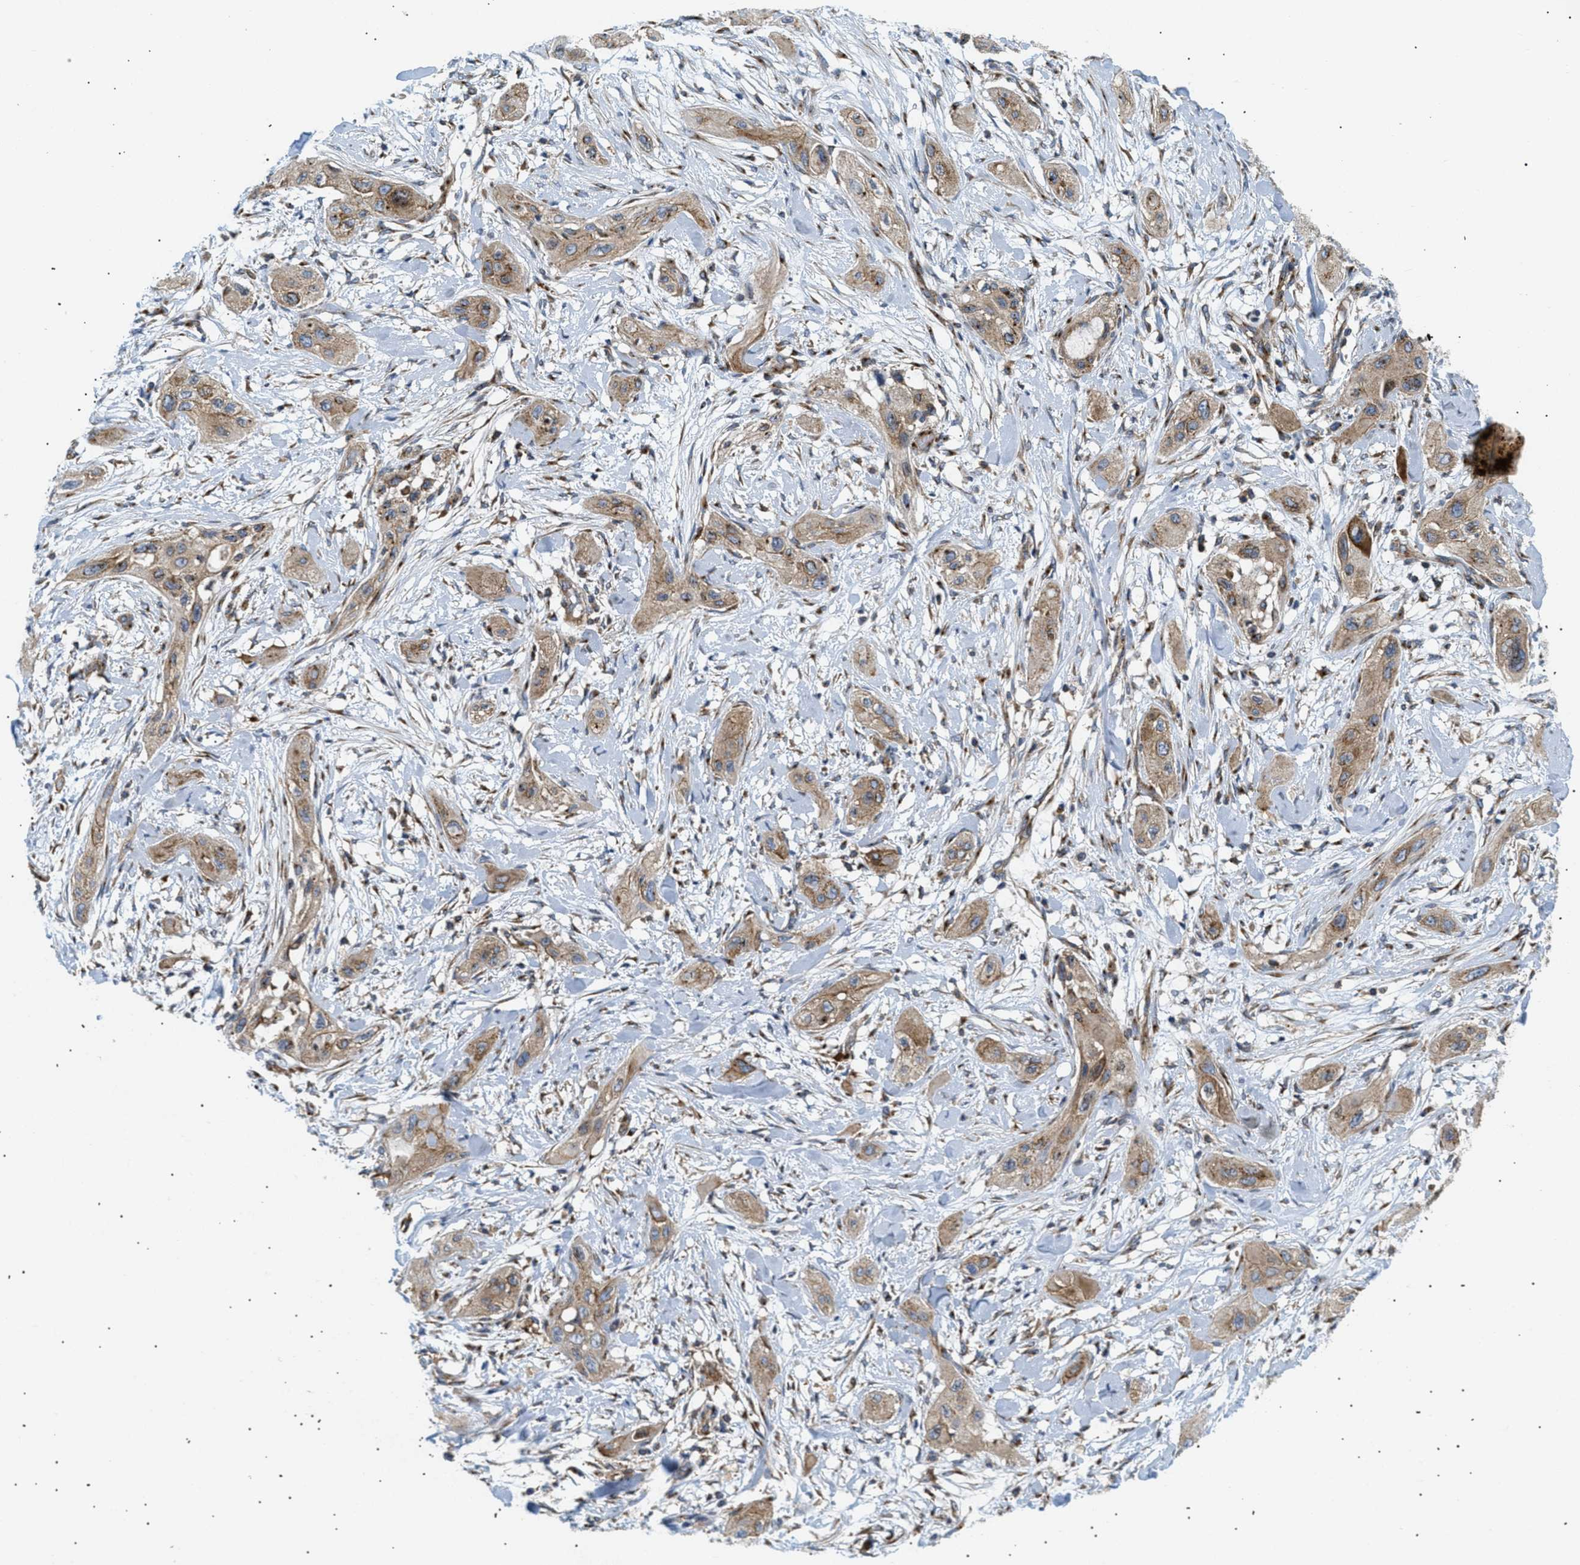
{"staining": {"intensity": "moderate", "quantity": ">75%", "location": "cytoplasmic/membranous"}, "tissue": "lung cancer", "cell_type": "Tumor cells", "image_type": "cancer", "snomed": [{"axis": "morphology", "description": "Squamous cell carcinoma, NOS"}, {"axis": "topography", "description": "Lung"}], "caption": "Immunohistochemical staining of lung cancer (squamous cell carcinoma) reveals medium levels of moderate cytoplasmic/membranous expression in about >75% of tumor cells. Using DAB (3,3'-diaminobenzidine) (brown) and hematoxylin (blue) stains, captured at high magnification using brightfield microscopy.", "gene": "DCTN4", "patient": {"sex": "female", "age": 47}}